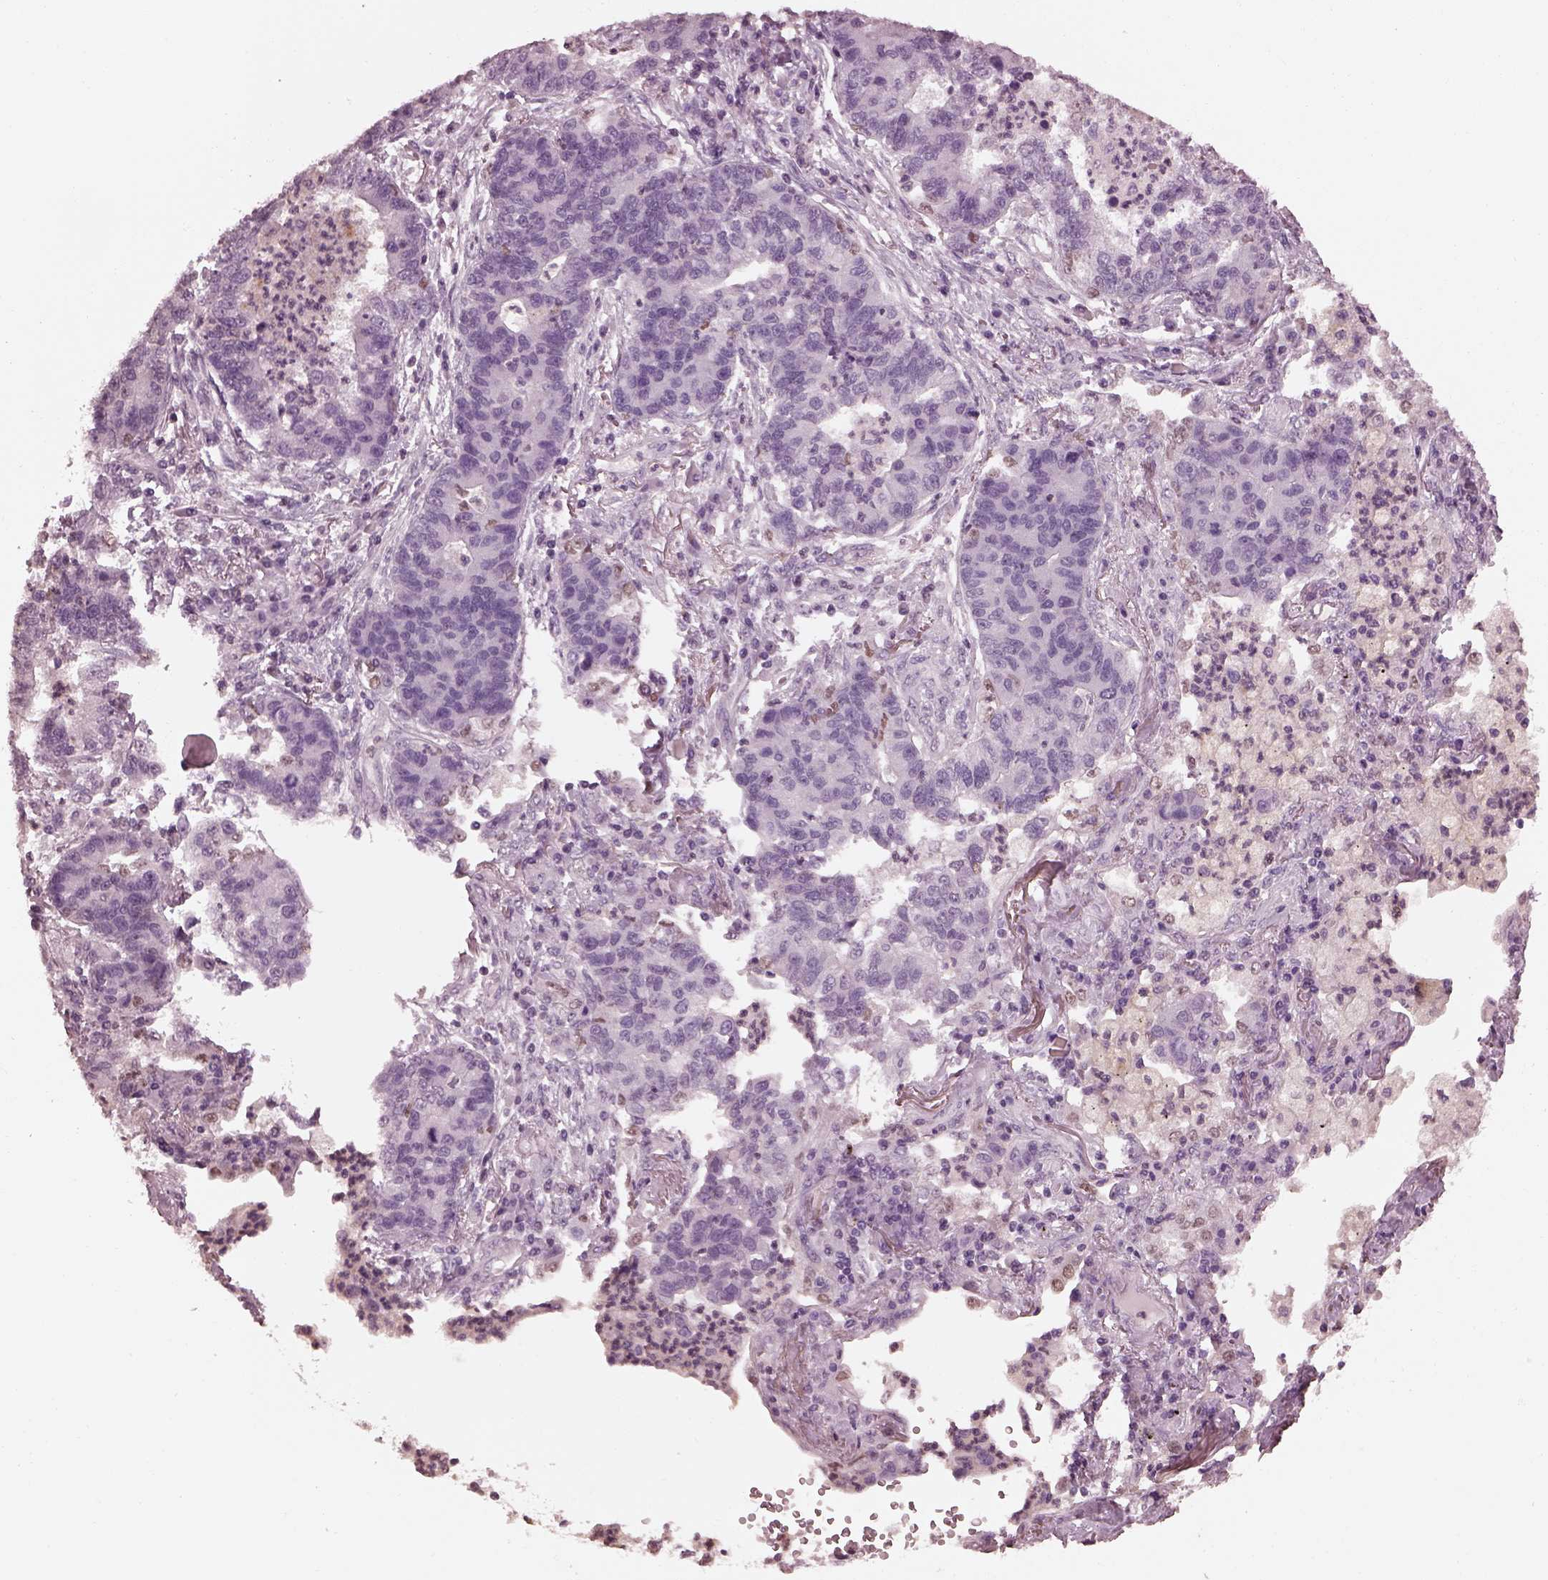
{"staining": {"intensity": "negative", "quantity": "none", "location": "none"}, "tissue": "lung cancer", "cell_type": "Tumor cells", "image_type": "cancer", "snomed": [{"axis": "morphology", "description": "Adenocarcinoma, NOS"}, {"axis": "topography", "description": "Lung"}], "caption": "This is a image of immunohistochemistry staining of lung cancer (adenocarcinoma), which shows no staining in tumor cells.", "gene": "TSKS", "patient": {"sex": "female", "age": 57}}